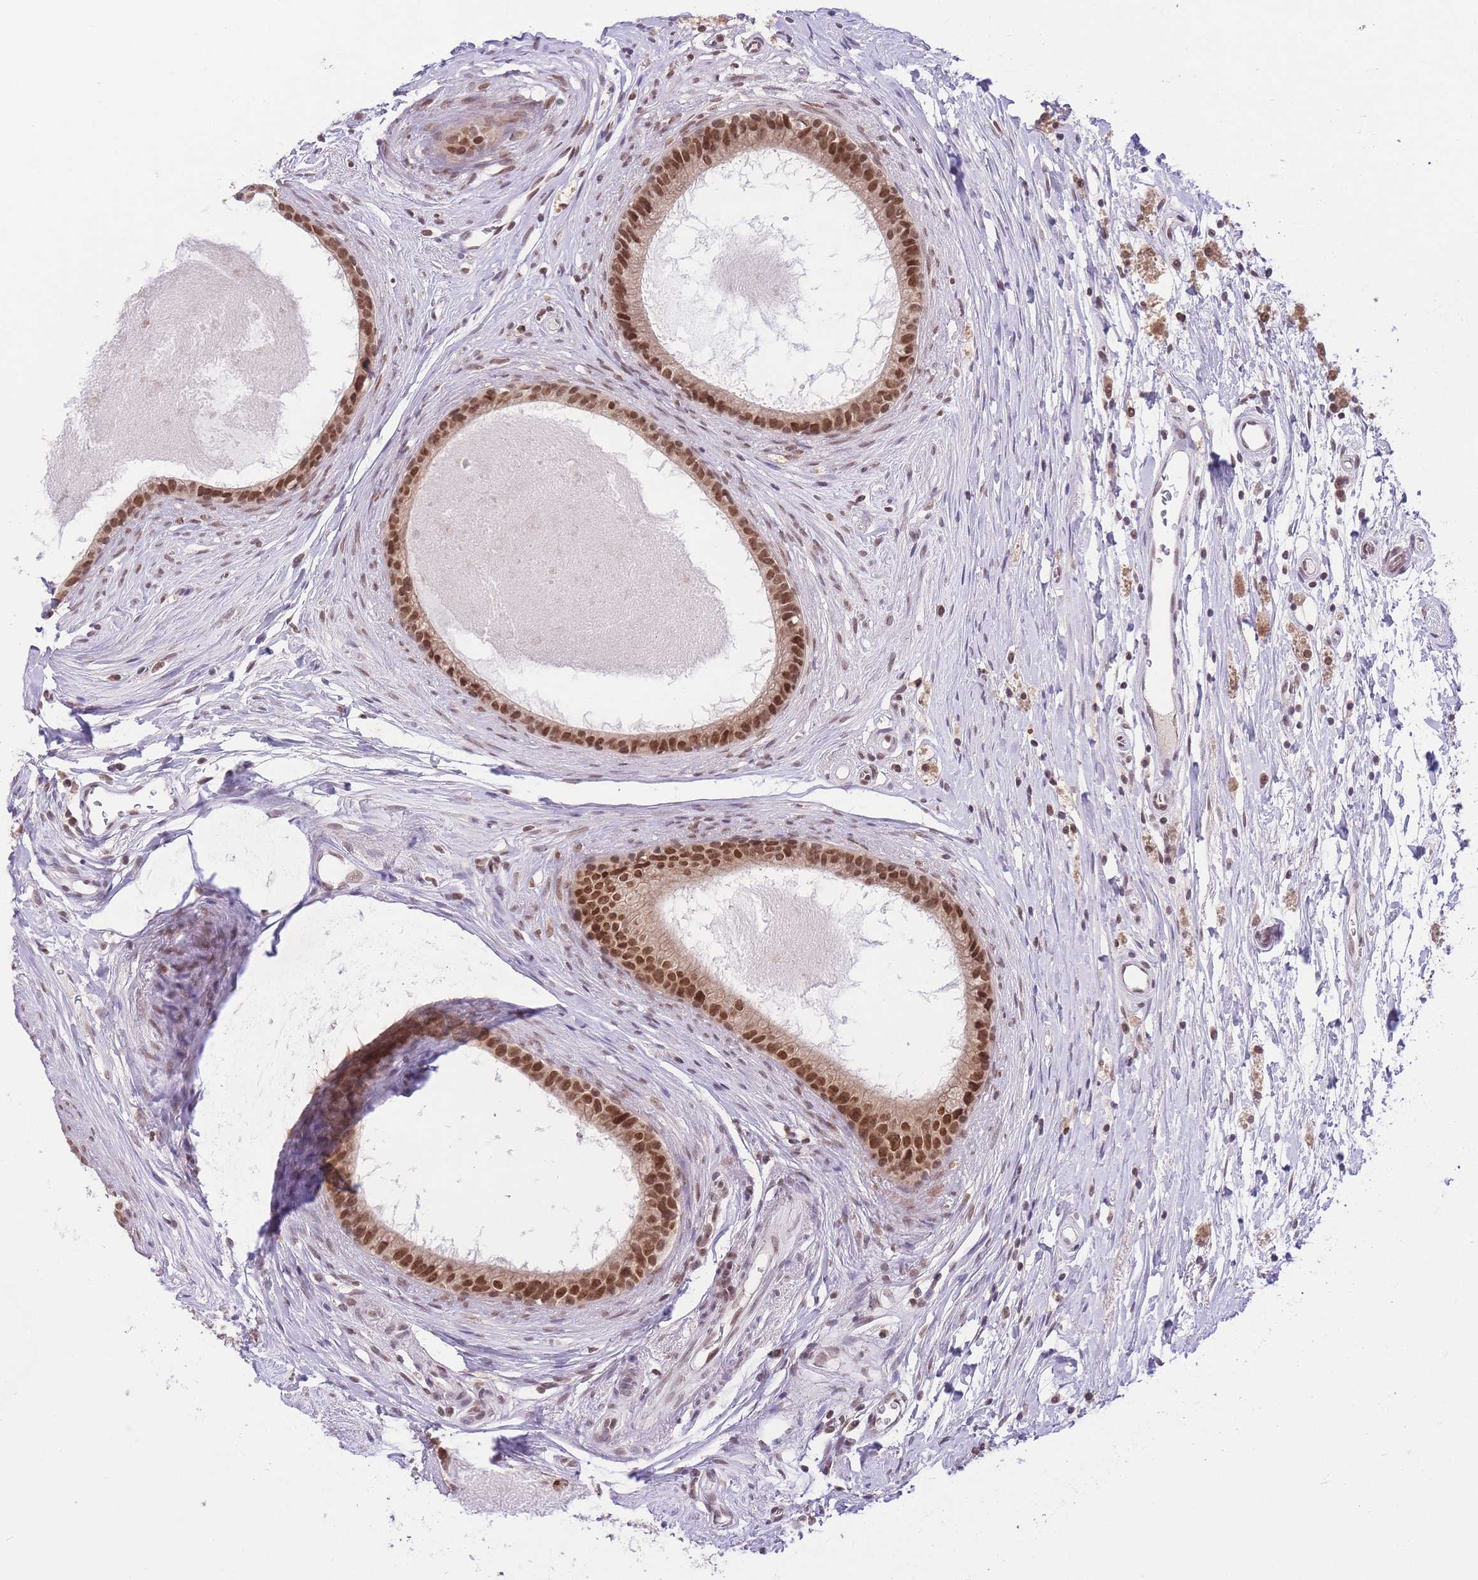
{"staining": {"intensity": "strong", "quantity": ">75%", "location": "nuclear"}, "tissue": "epididymis", "cell_type": "Glandular cells", "image_type": "normal", "snomed": [{"axis": "morphology", "description": "Normal tissue, NOS"}, {"axis": "topography", "description": "Epididymis"}], "caption": "This histopathology image reveals immunohistochemistry staining of benign epididymis, with high strong nuclear positivity in approximately >75% of glandular cells.", "gene": "TMED3", "patient": {"sex": "male", "age": 80}}